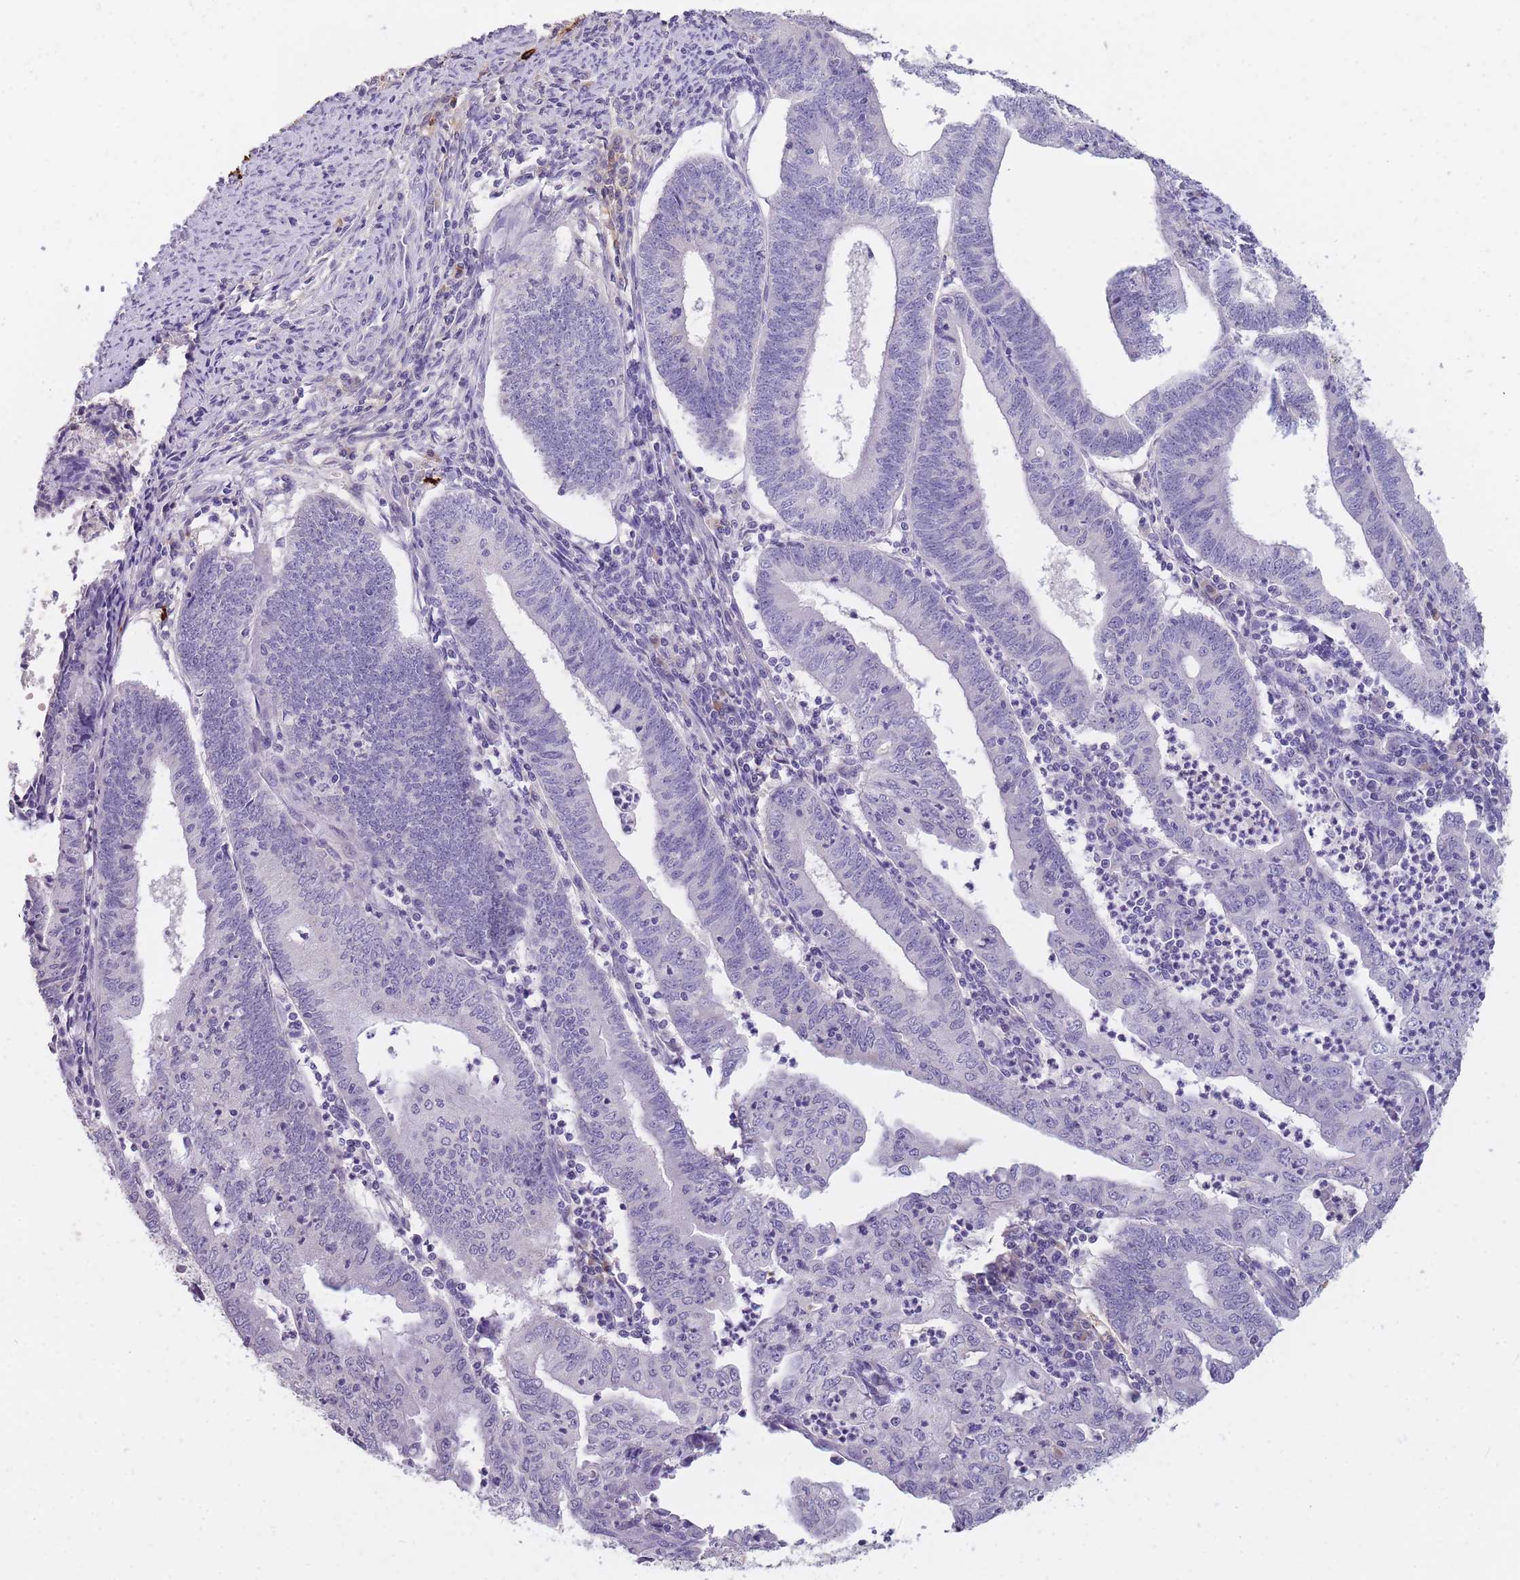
{"staining": {"intensity": "negative", "quantity": "none", "location": "none"}, "tissue": "endometrial cancer", "cell_type": "Tumor cells", "image_type": "cancer", "snomed": [{"axis": "morphology", "description": "Adenocarcinoma, NOS"}, {"axis": "topography", "description": "Endometrium"}], "caption": "Tumor cells show no significant staining in adenocarcinoma (endometrial). (Brightfield microscopy of DAB (3,3'-diaminobenzidine) IHC at high magnification).", "gene": "TPSD1", "patient": {"sex": "female", "age": 60}}